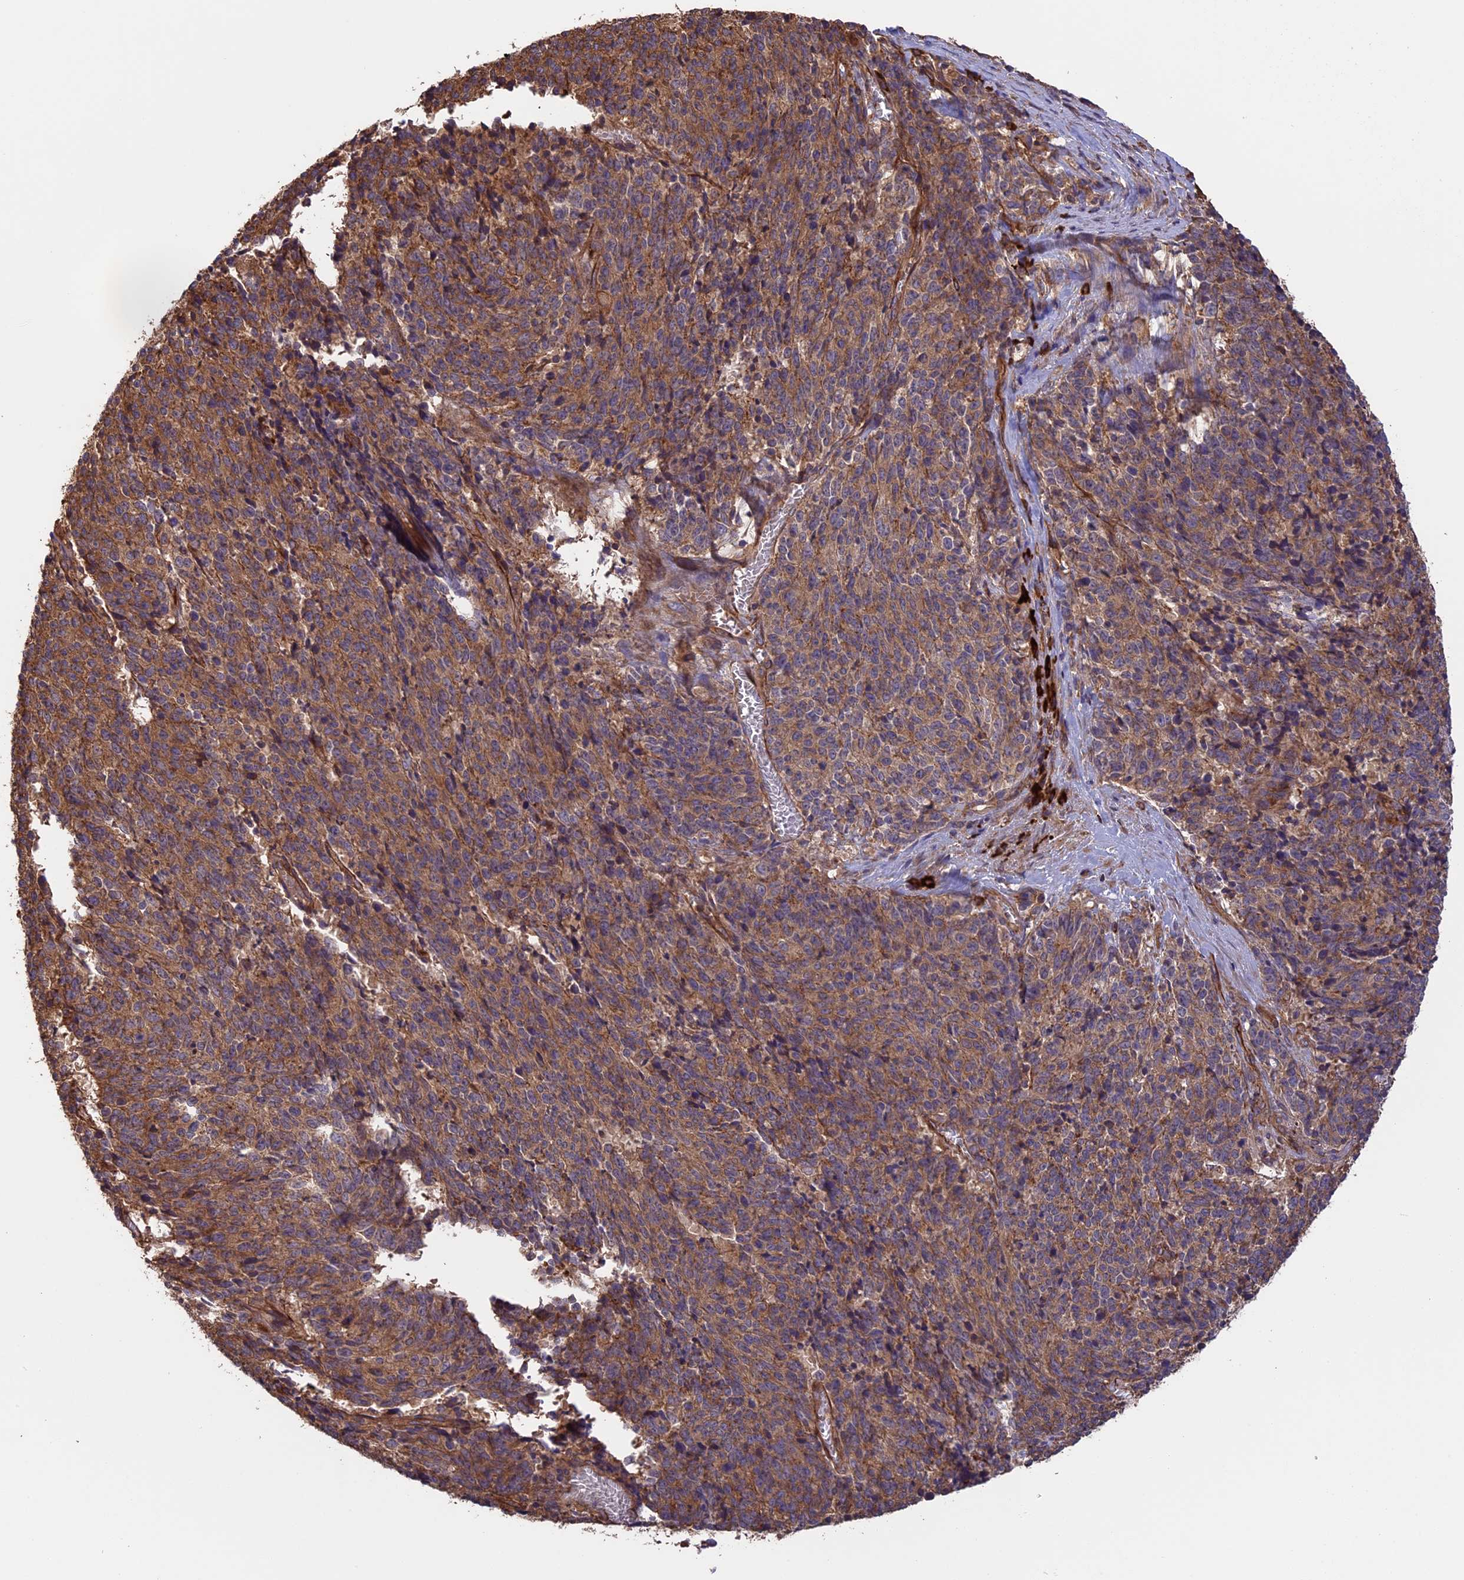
{"staining": {"intensity": "moderate", "quantity": ">75%", "location": "cytoplasmic/membranous"}, "tissue": "cervical cancer", "cell_type": "Tumor cells", "image_type": "cancer", "snomed": [{"axis": "morphology", "description": "Squamous cell carcinoma, NOS"}, {"axis": "topography", "description": "Cervix"}], "caption": "Cervical cancer was stained to show a protein in brown. There is medium levels of moderate cytoplasmic/membranous positivity in about >75% of tumor cells.", "gene": "GAS8", "patient": {"sex": "female", "age": 29}}